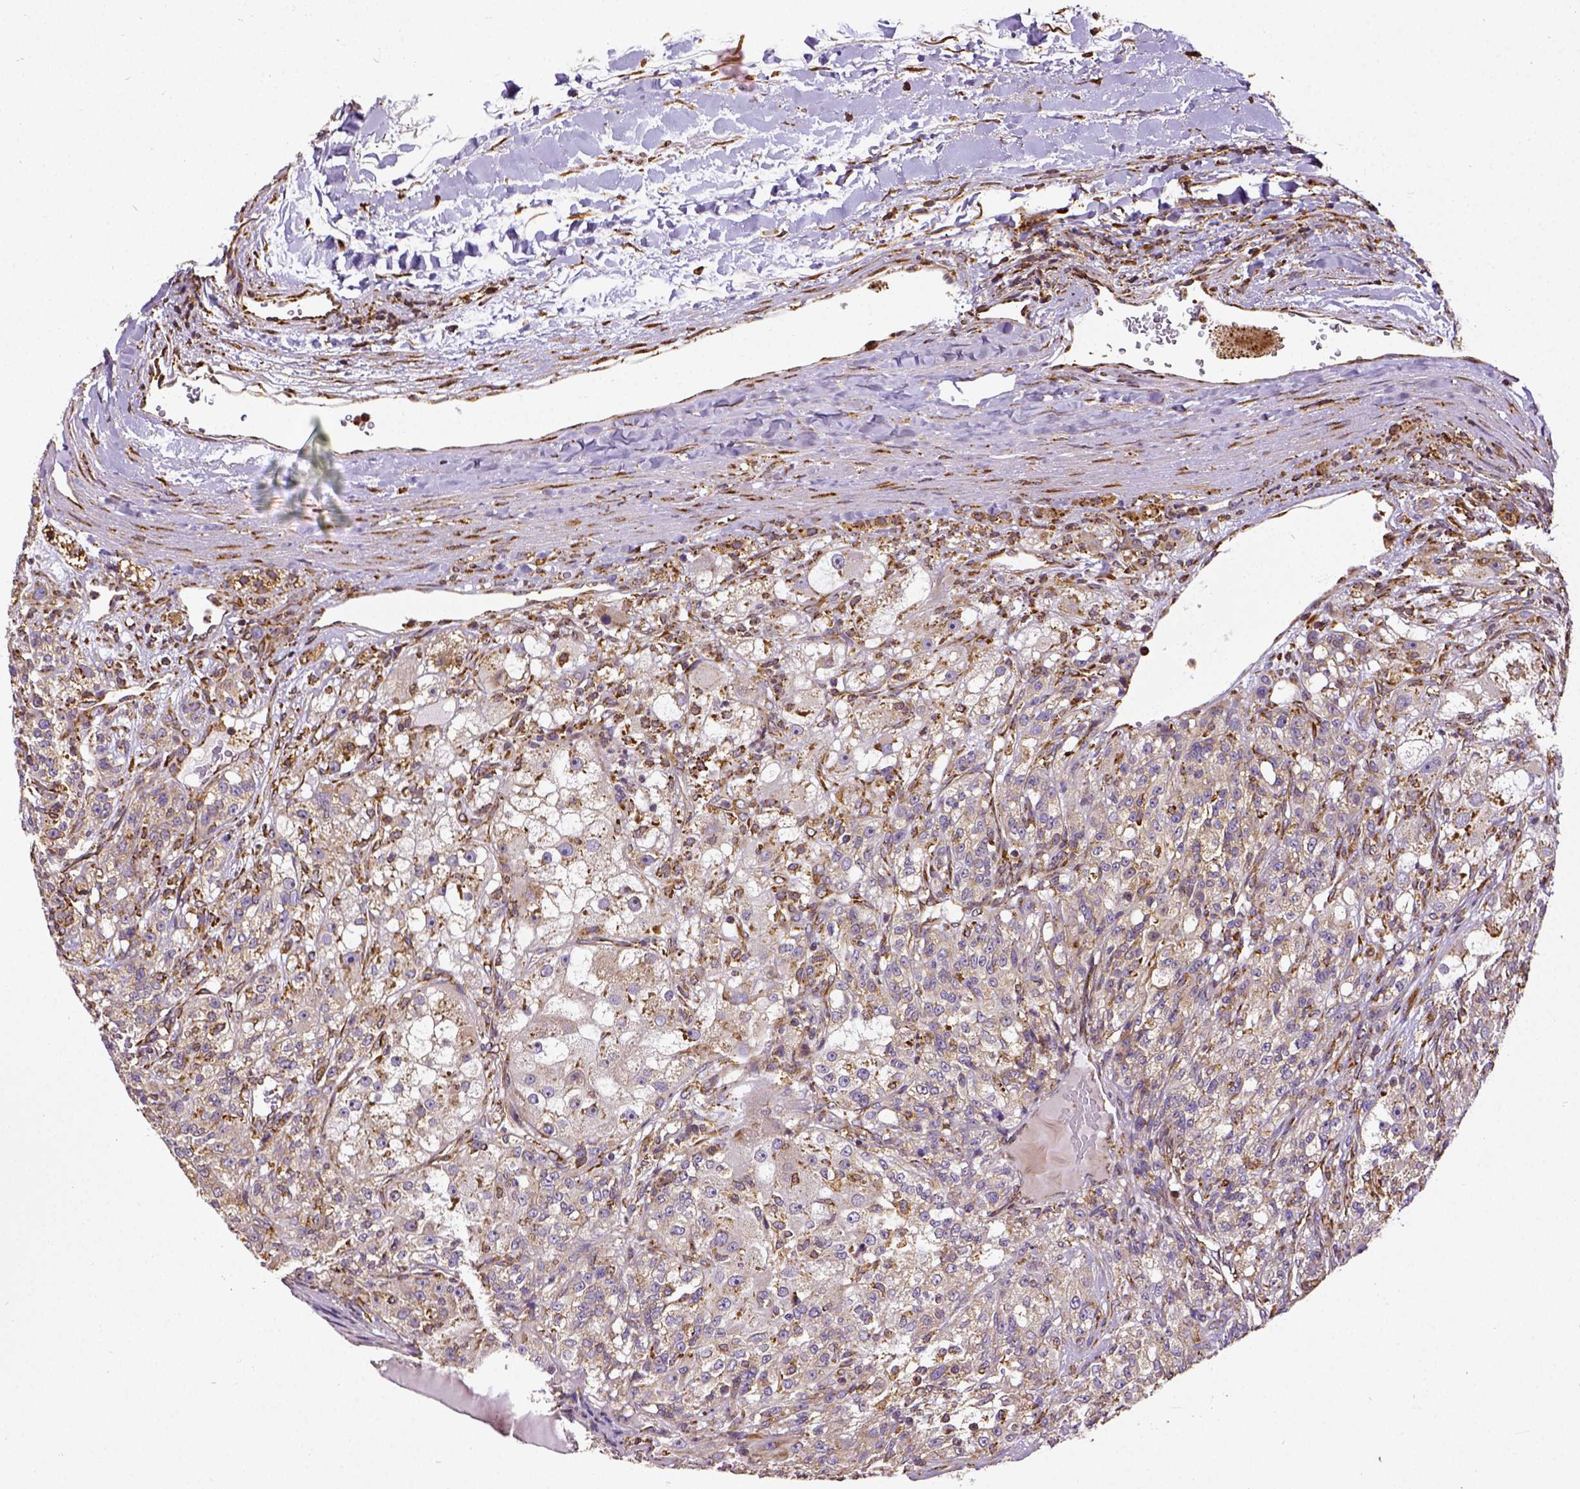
{"staining": {"intensity": "weak", "quantity": "25%-75%", "location": "cytoplasmic/membranous"}, "tissue": "renal cancer", "cell_type": "Tumor cells", "image_type": "cancer", "snomed": [{"axis": "morphology", "description": "Adenocarcinoma, NOS"}, {"axis": "topography", "description": "Kidney"}], "caption": "This photomicrograph displays immunohistochemistry staining of human renal adenocarcinoma, with low weak cytoplasmic/membranous positivity in about 25%-75% of tumor cells.", "gene": "MTDH", "patient": {"sex": "female", "age": 63}}